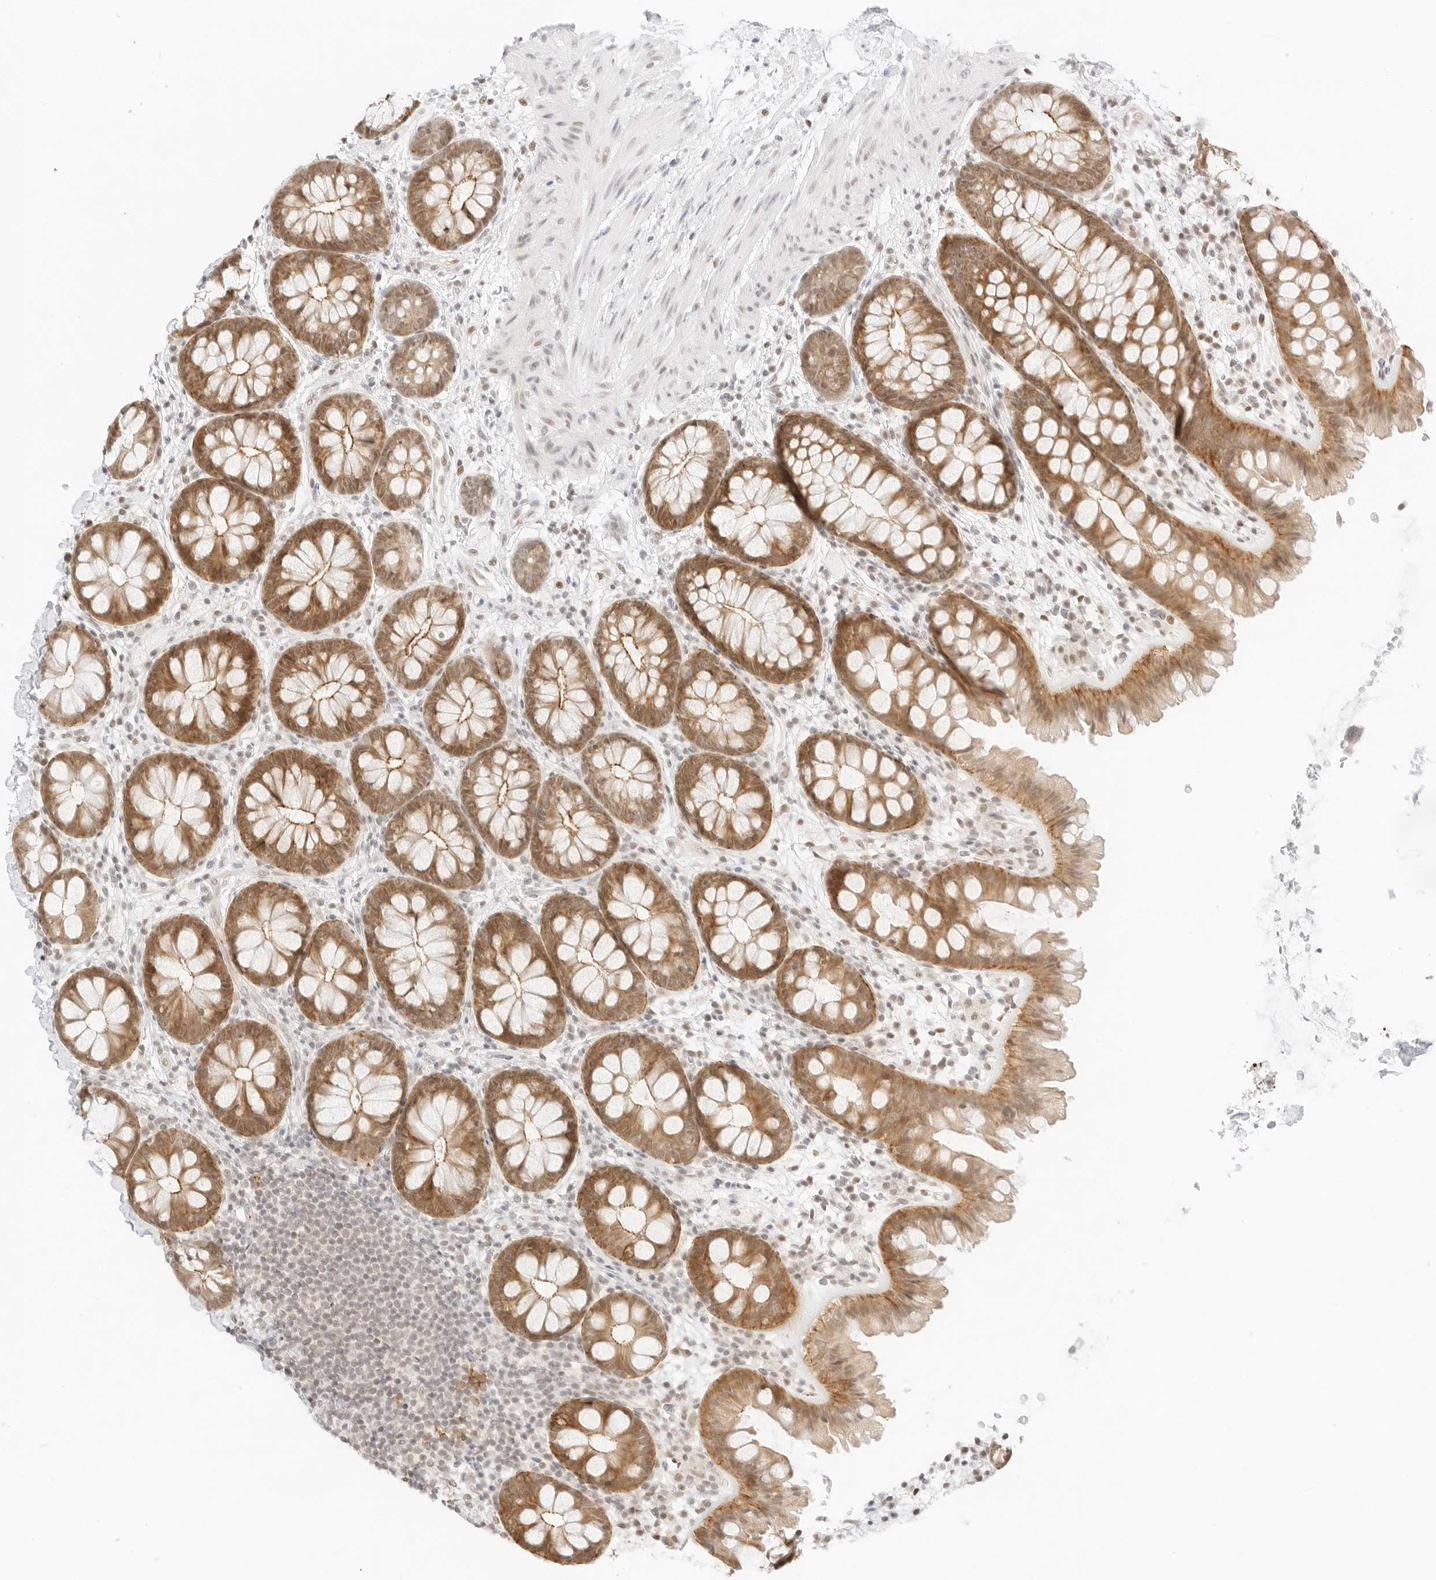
{"staining": {"intensity": "negative", "quantity": "none", "location": "none"}, "tissue": "colon", "cell_type": "Endothelial cells", "image_type": "normal", "snomed": [{"axis": "morphology", "description": "Normal tissue, NOS"}, {"axis": "topography", "description": "Colon"}], "caption": "Immunohistochemistry photomicrograph of unremarkable human colon stained for a protein (brown), which displays no expression in endothelial cells.", "gene": "GNAS", "patient": {"sex": "female", "age": 62}}